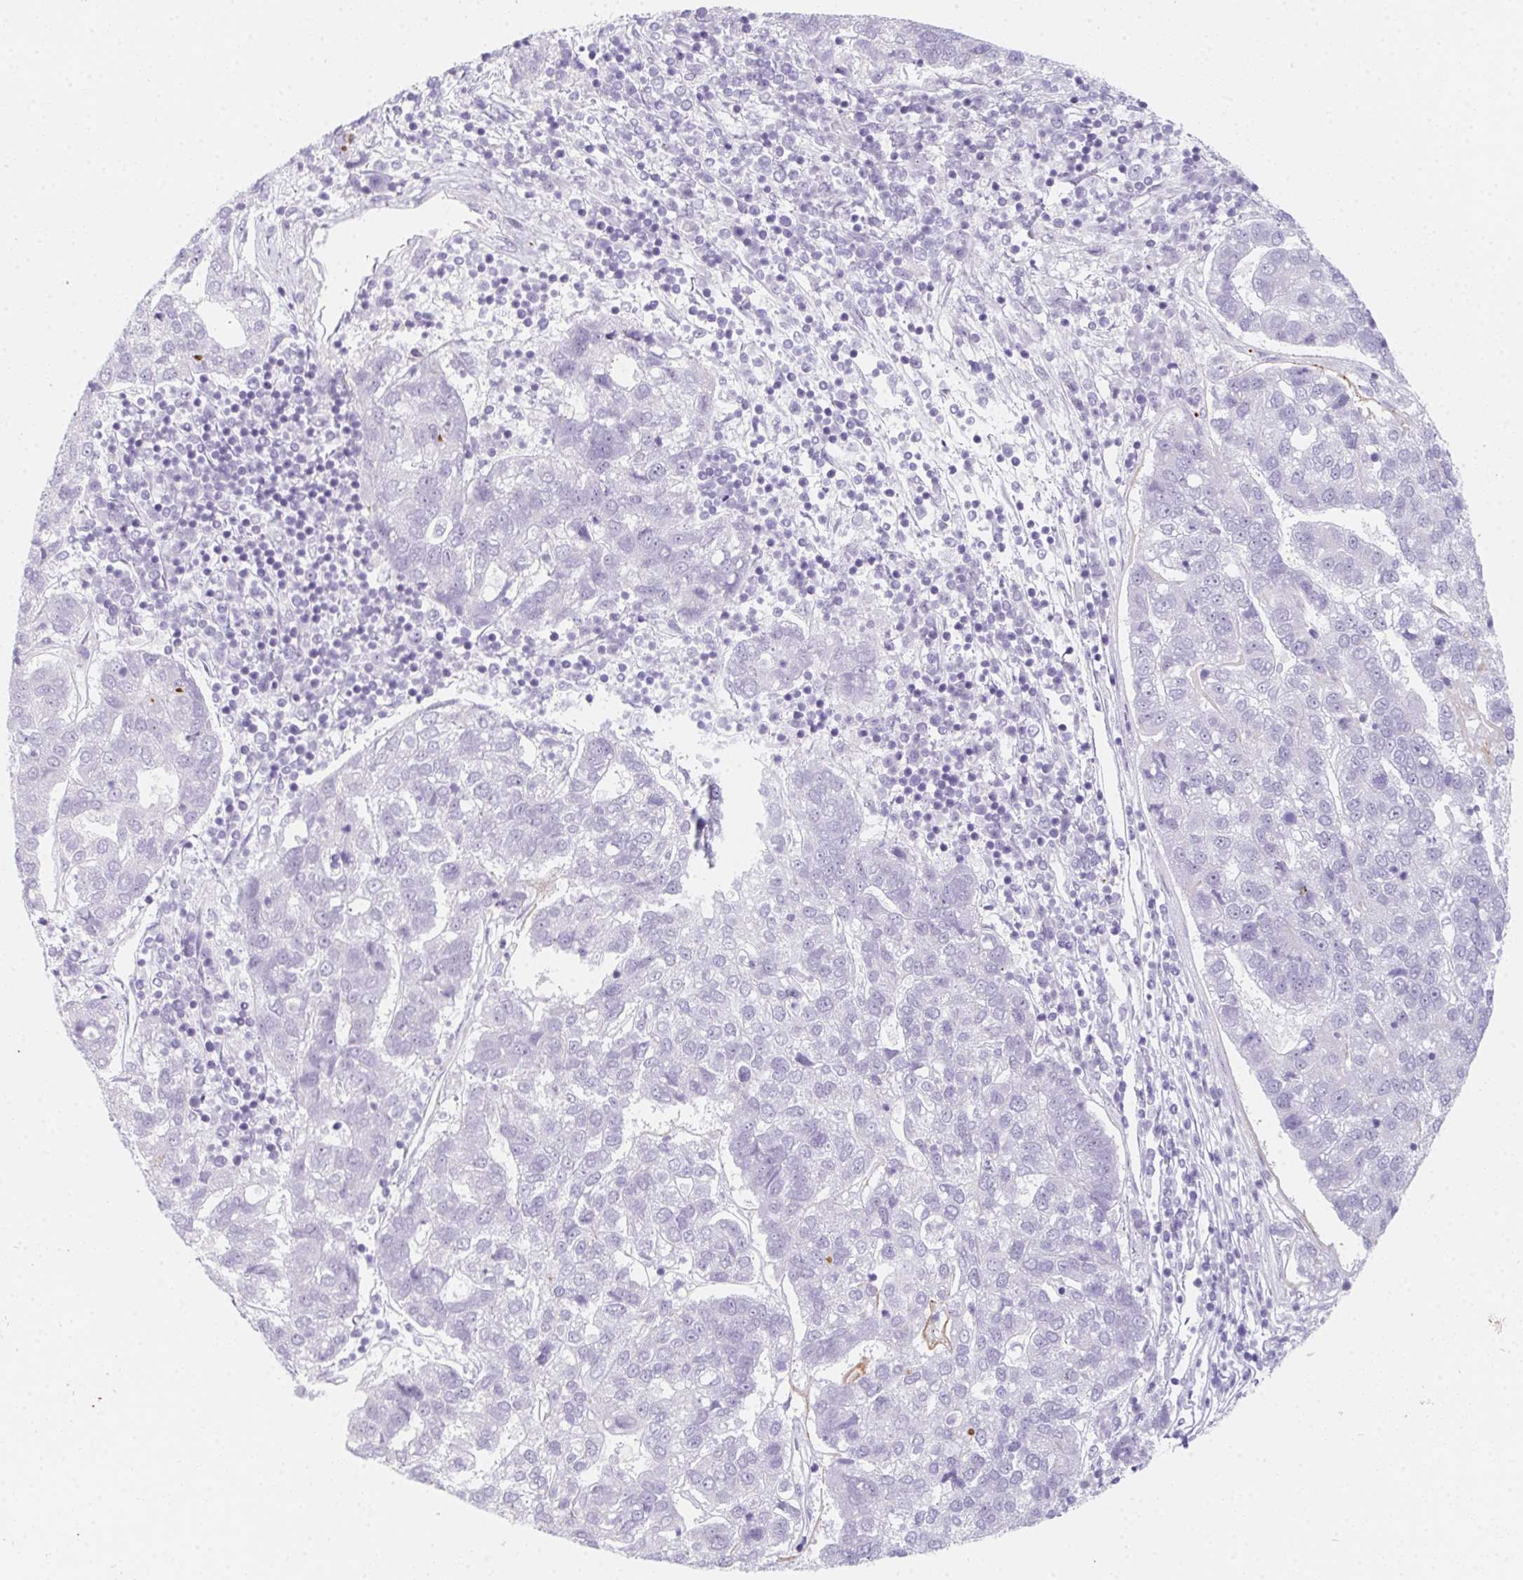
{"staining": {"intensity": "negative", "quantity": "none", "location": "none"}, "tissue": "pancreatic cancer", "cell_type": "Tumor cells", "image_type": "cancer", "snomed": [{"axis": "morphology", "description": "Adenocarcinoma, NOS"}, {"axis": "topography", "description": "Pancreas"}], "caption": "Tumor cells show no significant positivity in pancreatic adenocarcinoma.", "gene": "MYL4", "patient": {"sex": "female", "age": 61}}